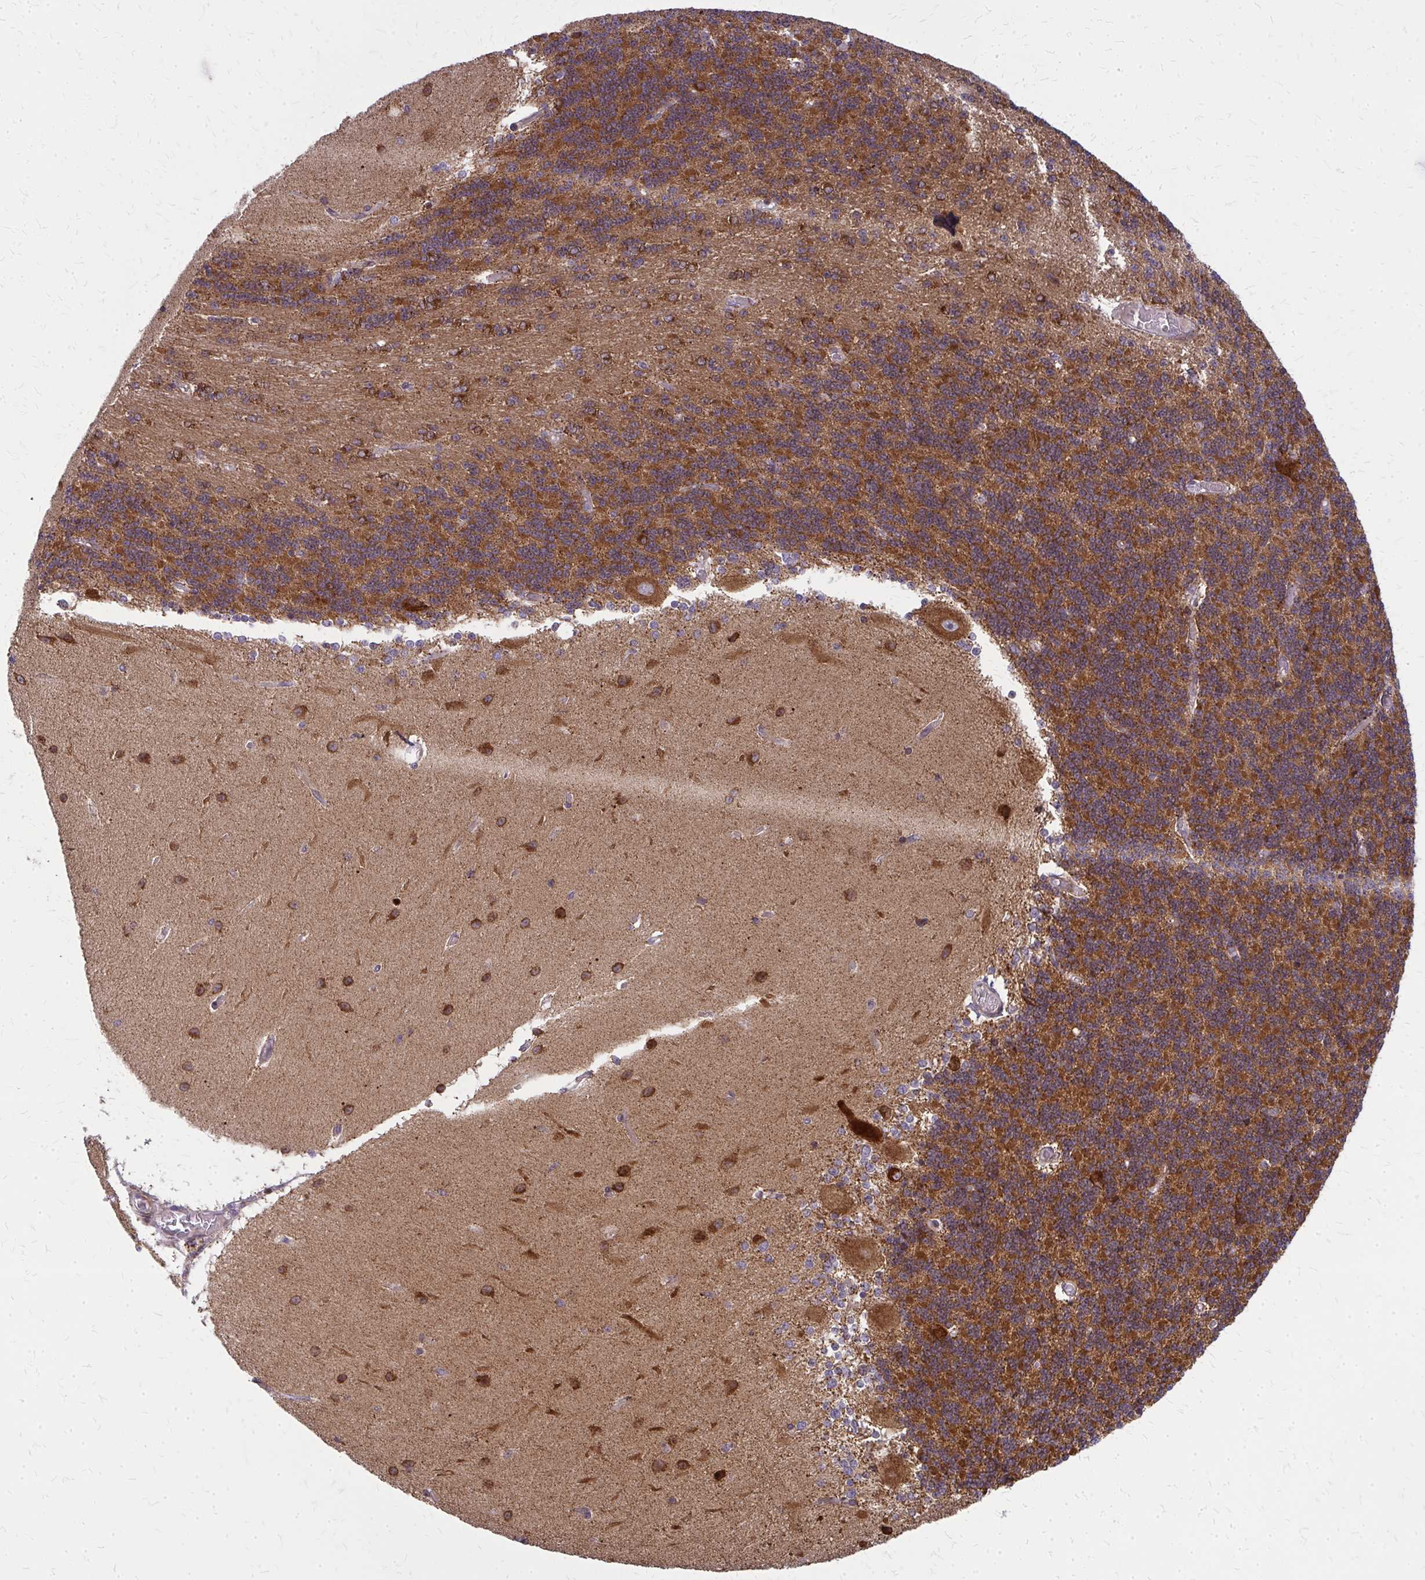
{"staining": {"intensity": "strong", "quantity": ">75%", "location": "cytoplasmic/membranous"}, "tissue": "cerebellum", "cell_type": "Cells in granular layer", "image_type": "normal", "snomed": [{"axis": "morphology", "description": "Normal tissue, NOS"}, {"axis": "topography", "description": "Cerebellum"}], "caption": "Unremarkable cerebellum reveals strong cytoplasmic/membranous positivity in approximately >75% of cells in granular layer (brown staining indicates protein expression, while blue staining denotes nuclei)..", "gene": "MCCC1", "patient": {"sex": "female", "age": 54}}